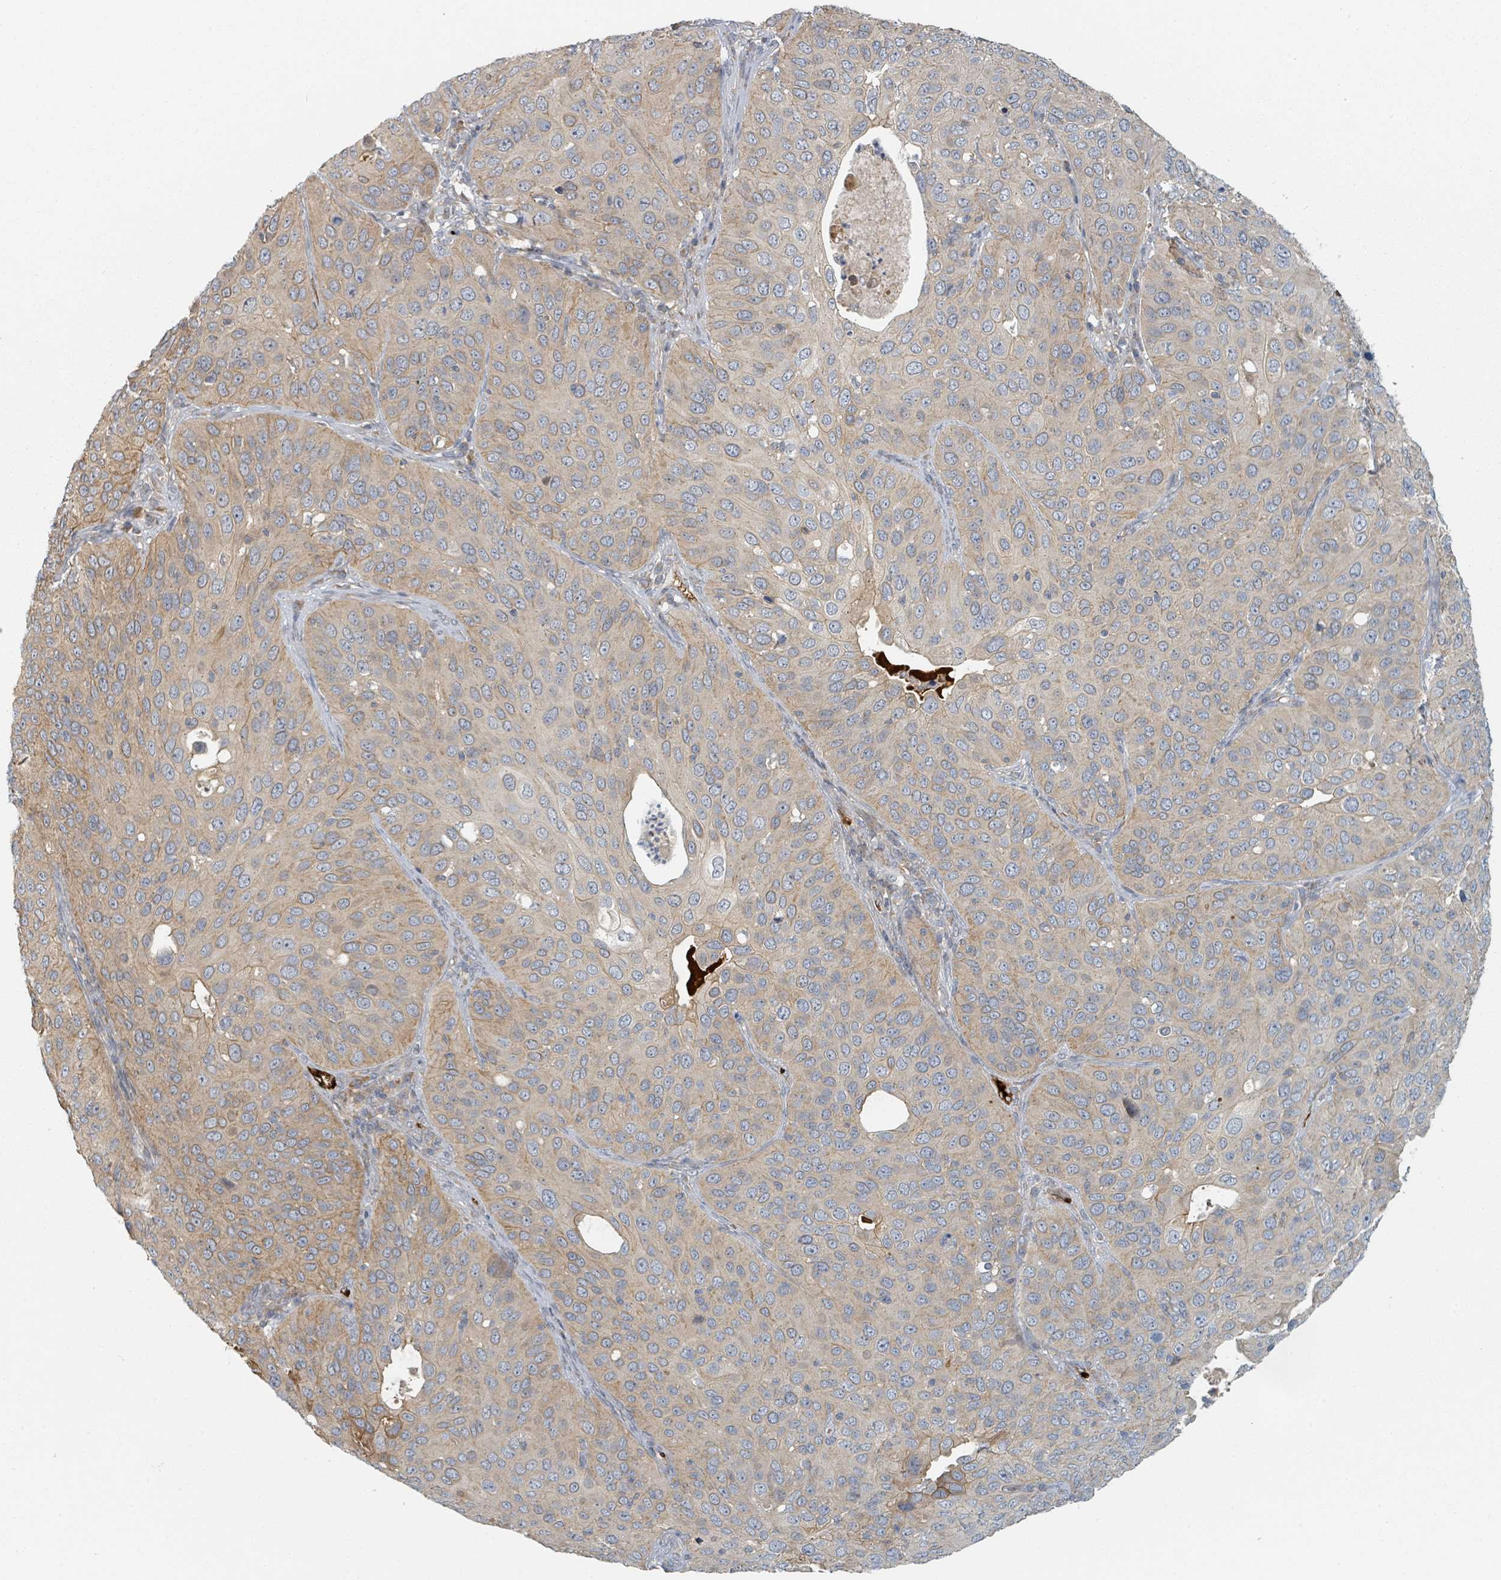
{"staining": {"intensity": "weak", "quantity": "25%-75%", "location": "cytoplasmic/membranous"}, "tissue": "cervical cancer", "cell_type": "Tumor cells", "image_type": "cancer", "snomed": [{"axis": "morphology", "description": "Squamous cell carcinoma, NOS"}, {"axis": "topography", "description": "Cervix"}], "caption": "Immunohistochemical staining of cervical cancer (squamous cell carcinoma) displays low levels of weak cytoplasmic/membranous positivity in approximately 25%-75% of tumor cells.", "gene": "TRPC4AP", "patient": {"sex": "female", "age": 36}}